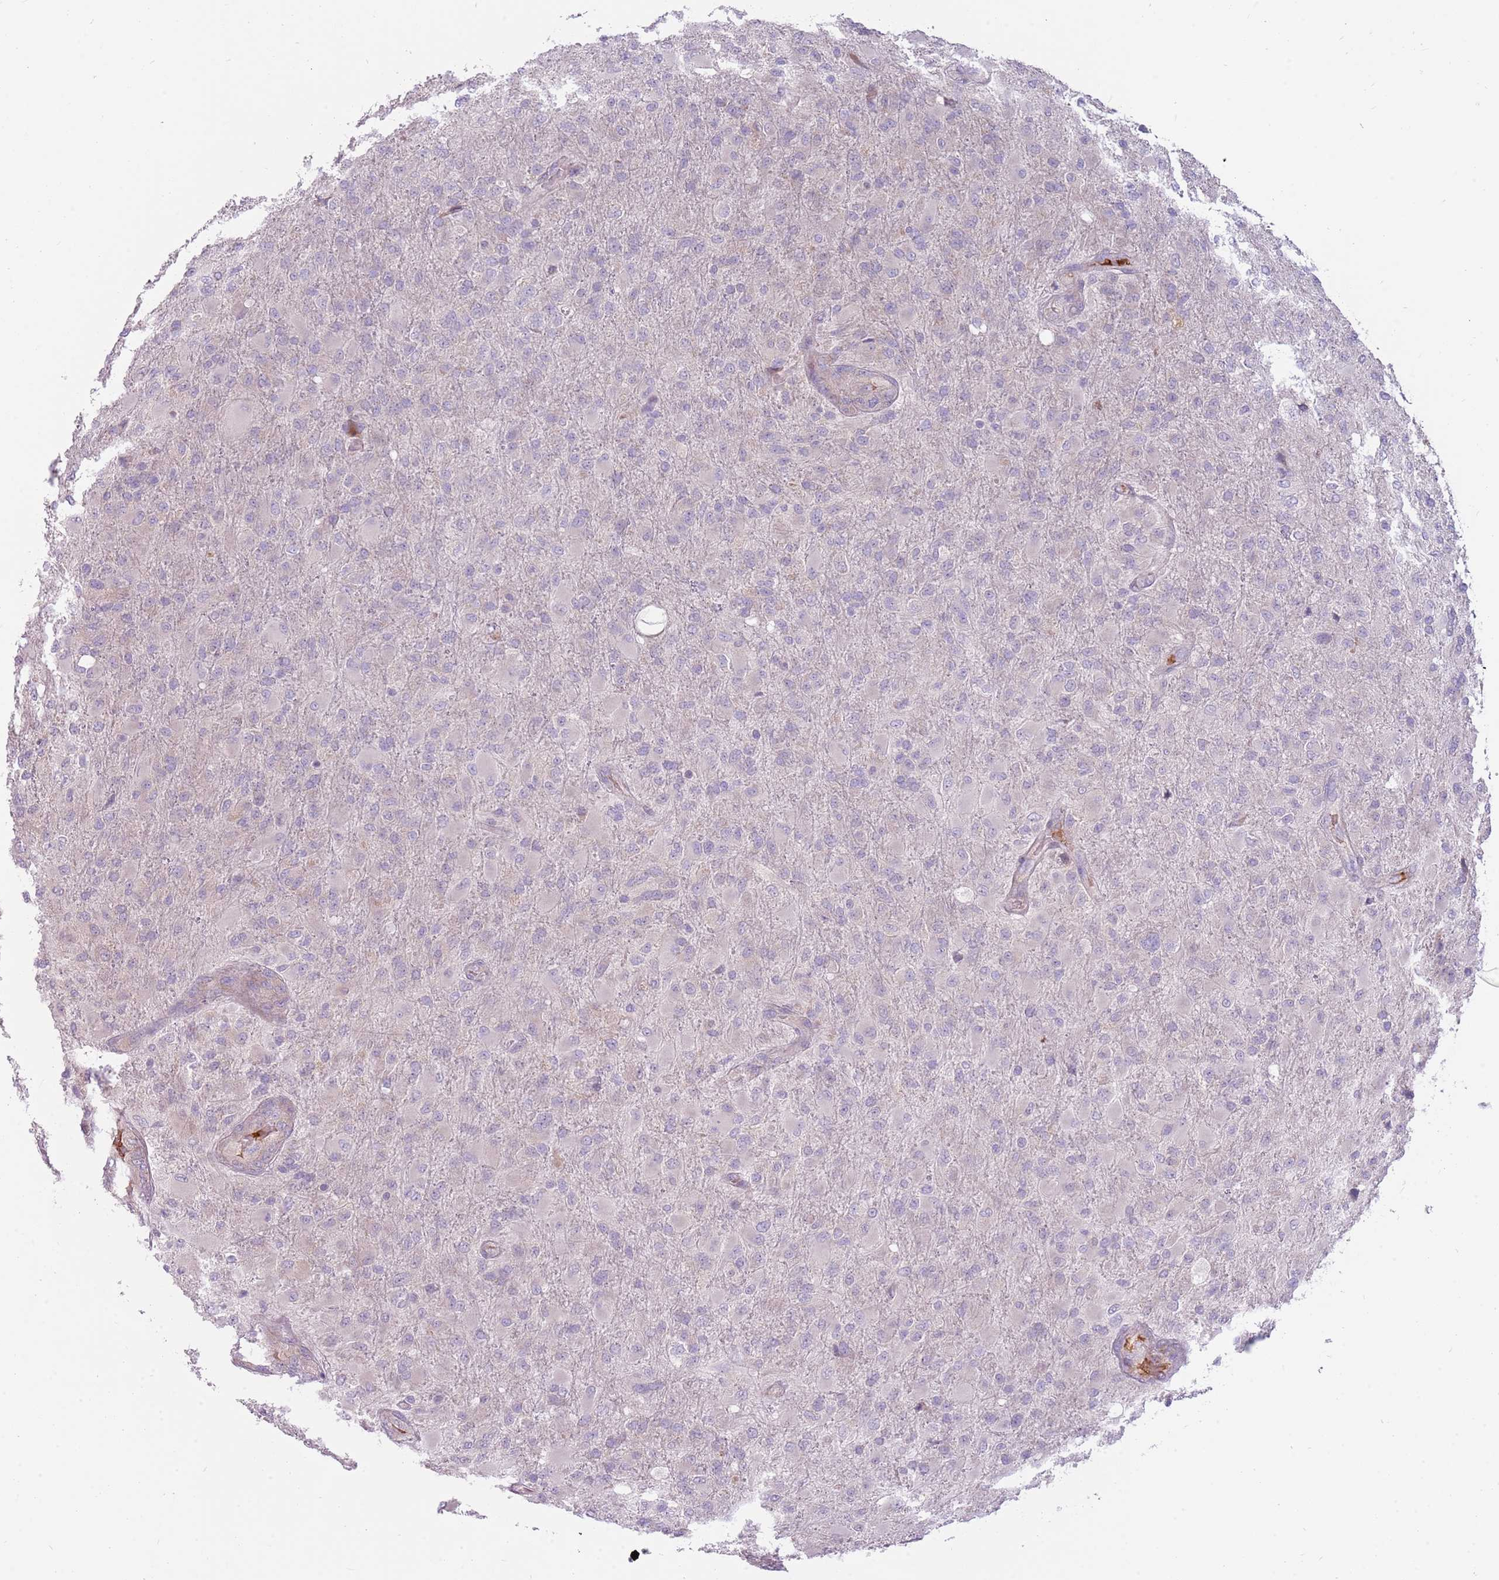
{"staining": {"intensity": "negative", "quantity": "none", "location": "none"}, "tissue": "glioma", "cell_type": "Tumor cells", "image_type": "cancer", "snomed": [{"axis": "morphology", "description": "Glioma, malignant, Low grade"}, {"axis": "topography", "description": "Brain"}], "caption": "Micrograph shows no protein staining in tumor cells of malignant glioma (low-grade) tissue. (Brightfield microscopy of DAB (3,3'-diaminobenzidine) IHC at high magnification).", "gene": "HSPA14", "patient": {"sex": "male", "age": 65}}